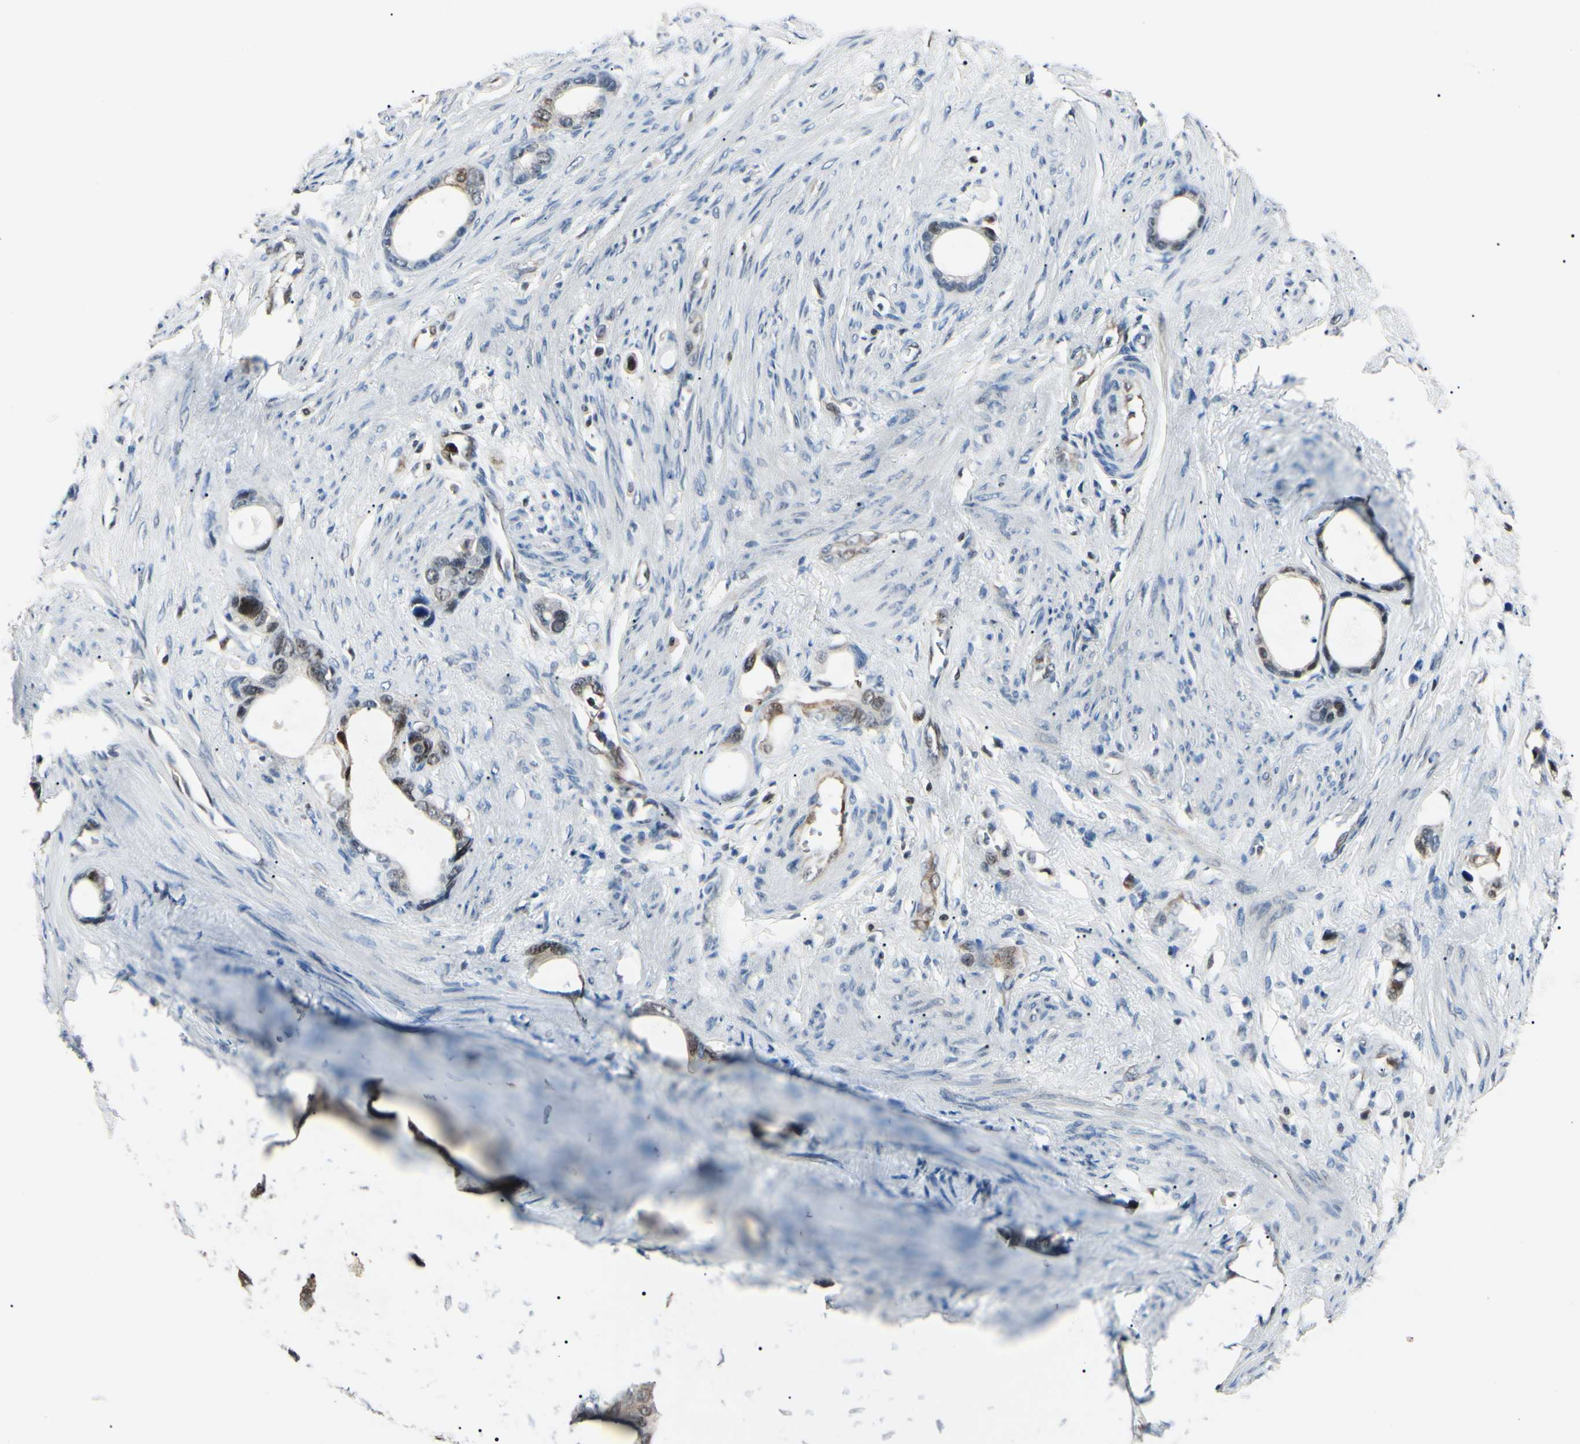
{"staining": {"intensity": "weak", "quantity": "25%-75%", "location": "cytoplasmic/membranous,nuclear"}, "tissue": "stomach cancer", "cell_type": "Tumor cells", "image_type": "cancer", "snomed": [{"axis": "morphology", "description": "Adenocarcinoma, NOS"}, {"axis": "topography", "description": "Stomach"}], "caption": "Tumor cells reveal weak cytoplasmic/membranous and nuclear expression in about 25%-75% of cells in stomach cancer (adenocarcinoma). Nuclei are stained in blue.", "gene": "PGK1", "patient": {"sex": "female", "age": 75}}